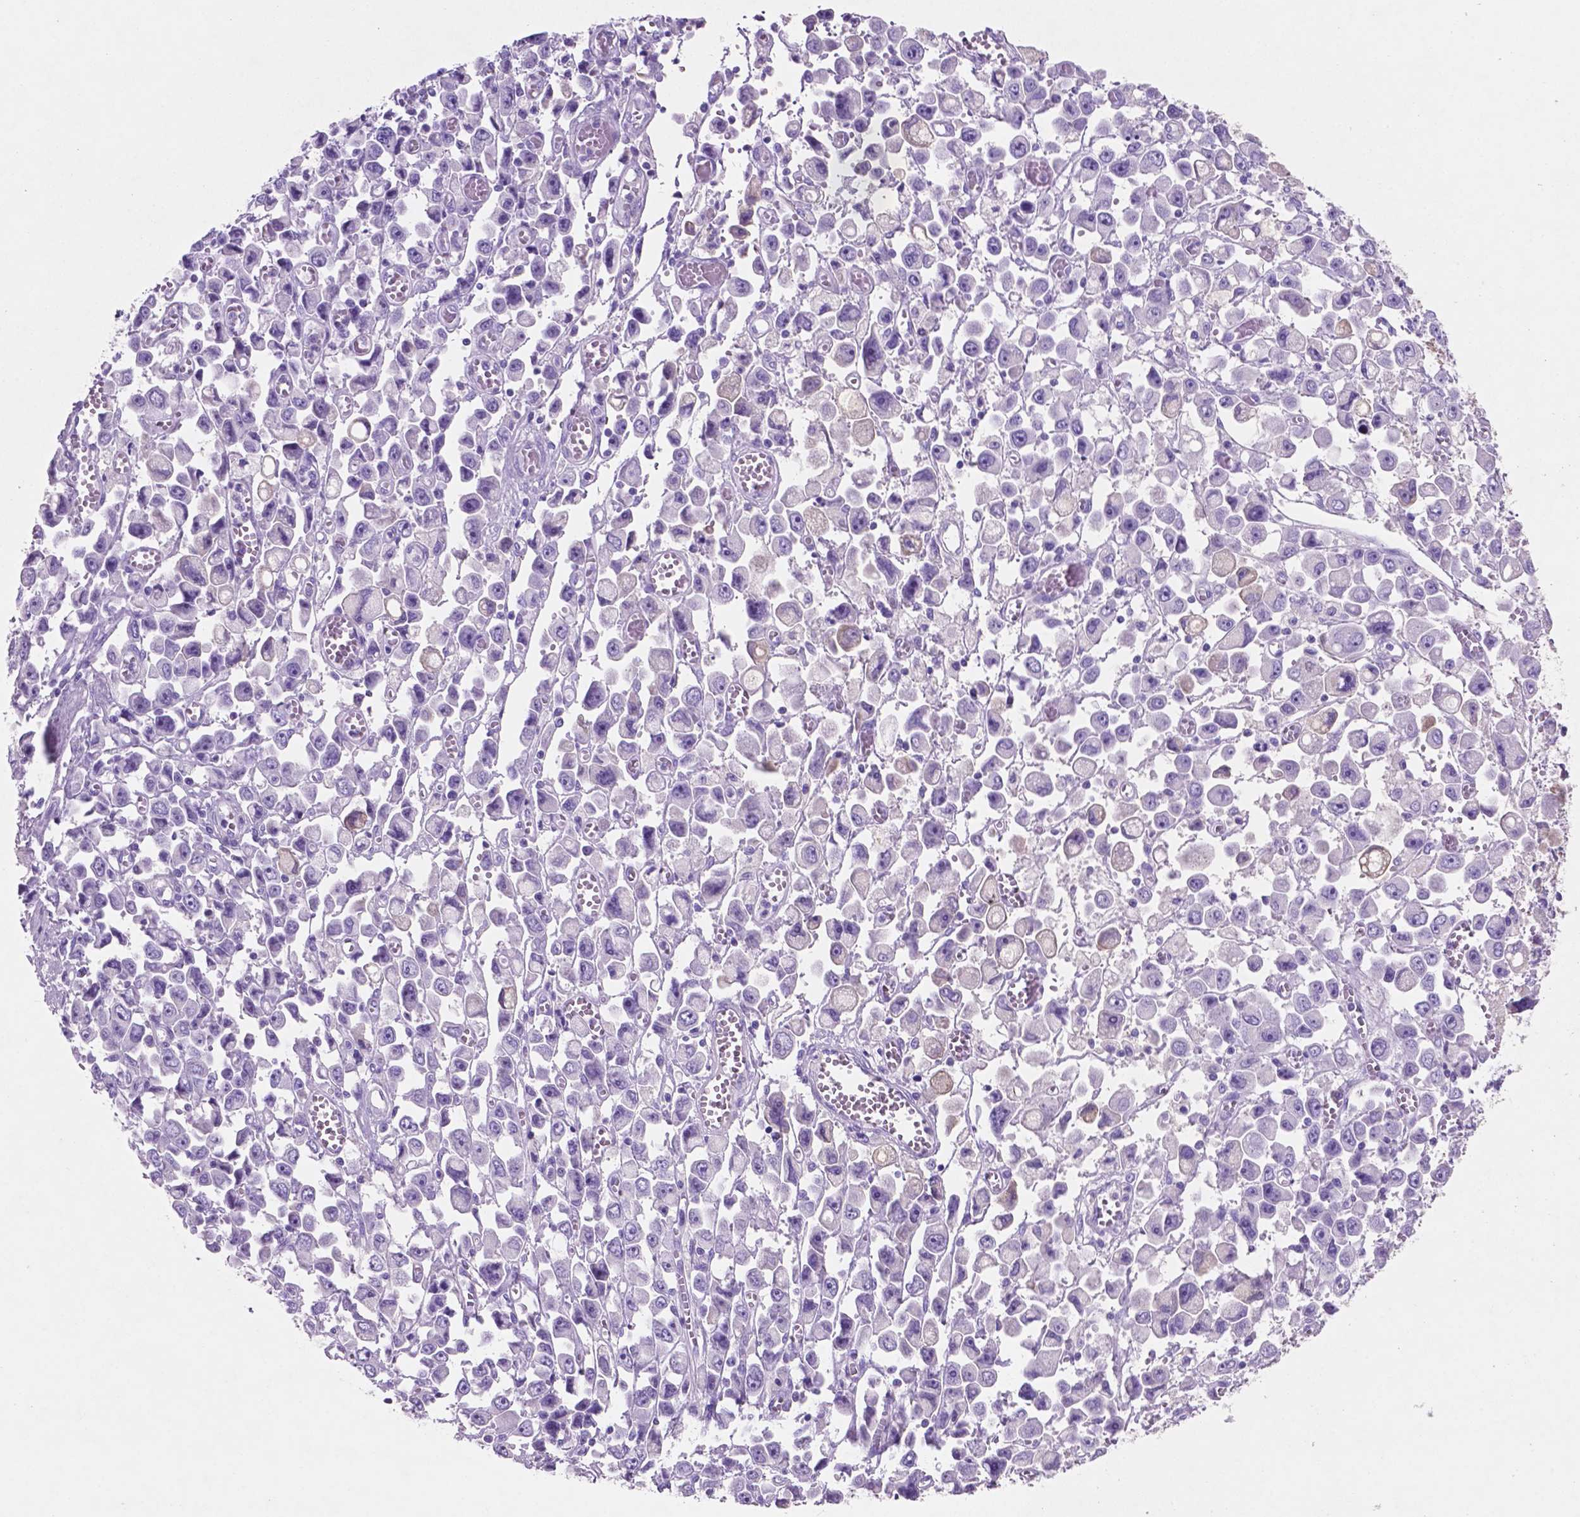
{"staining": {"intensity": "negative", "quantity": "none", "location": "none"}, "tissue": "stomach cancer", "cell_type": "Tumor cells", "image_type": "cancer", "snomed": [{"axis": "morphology", "description": "Adenocarcinoma, NOS"}, {"axis": "topography", "description": "Stomach, upper"}], "caption": "IHC image of neoplastic tissue: human adenocarcinoma (stomach) stained with DAB displays no significant protein expression in tumor cells.", "gene": "POU4F1", "patient": {"sex": "male", "age": 70}}